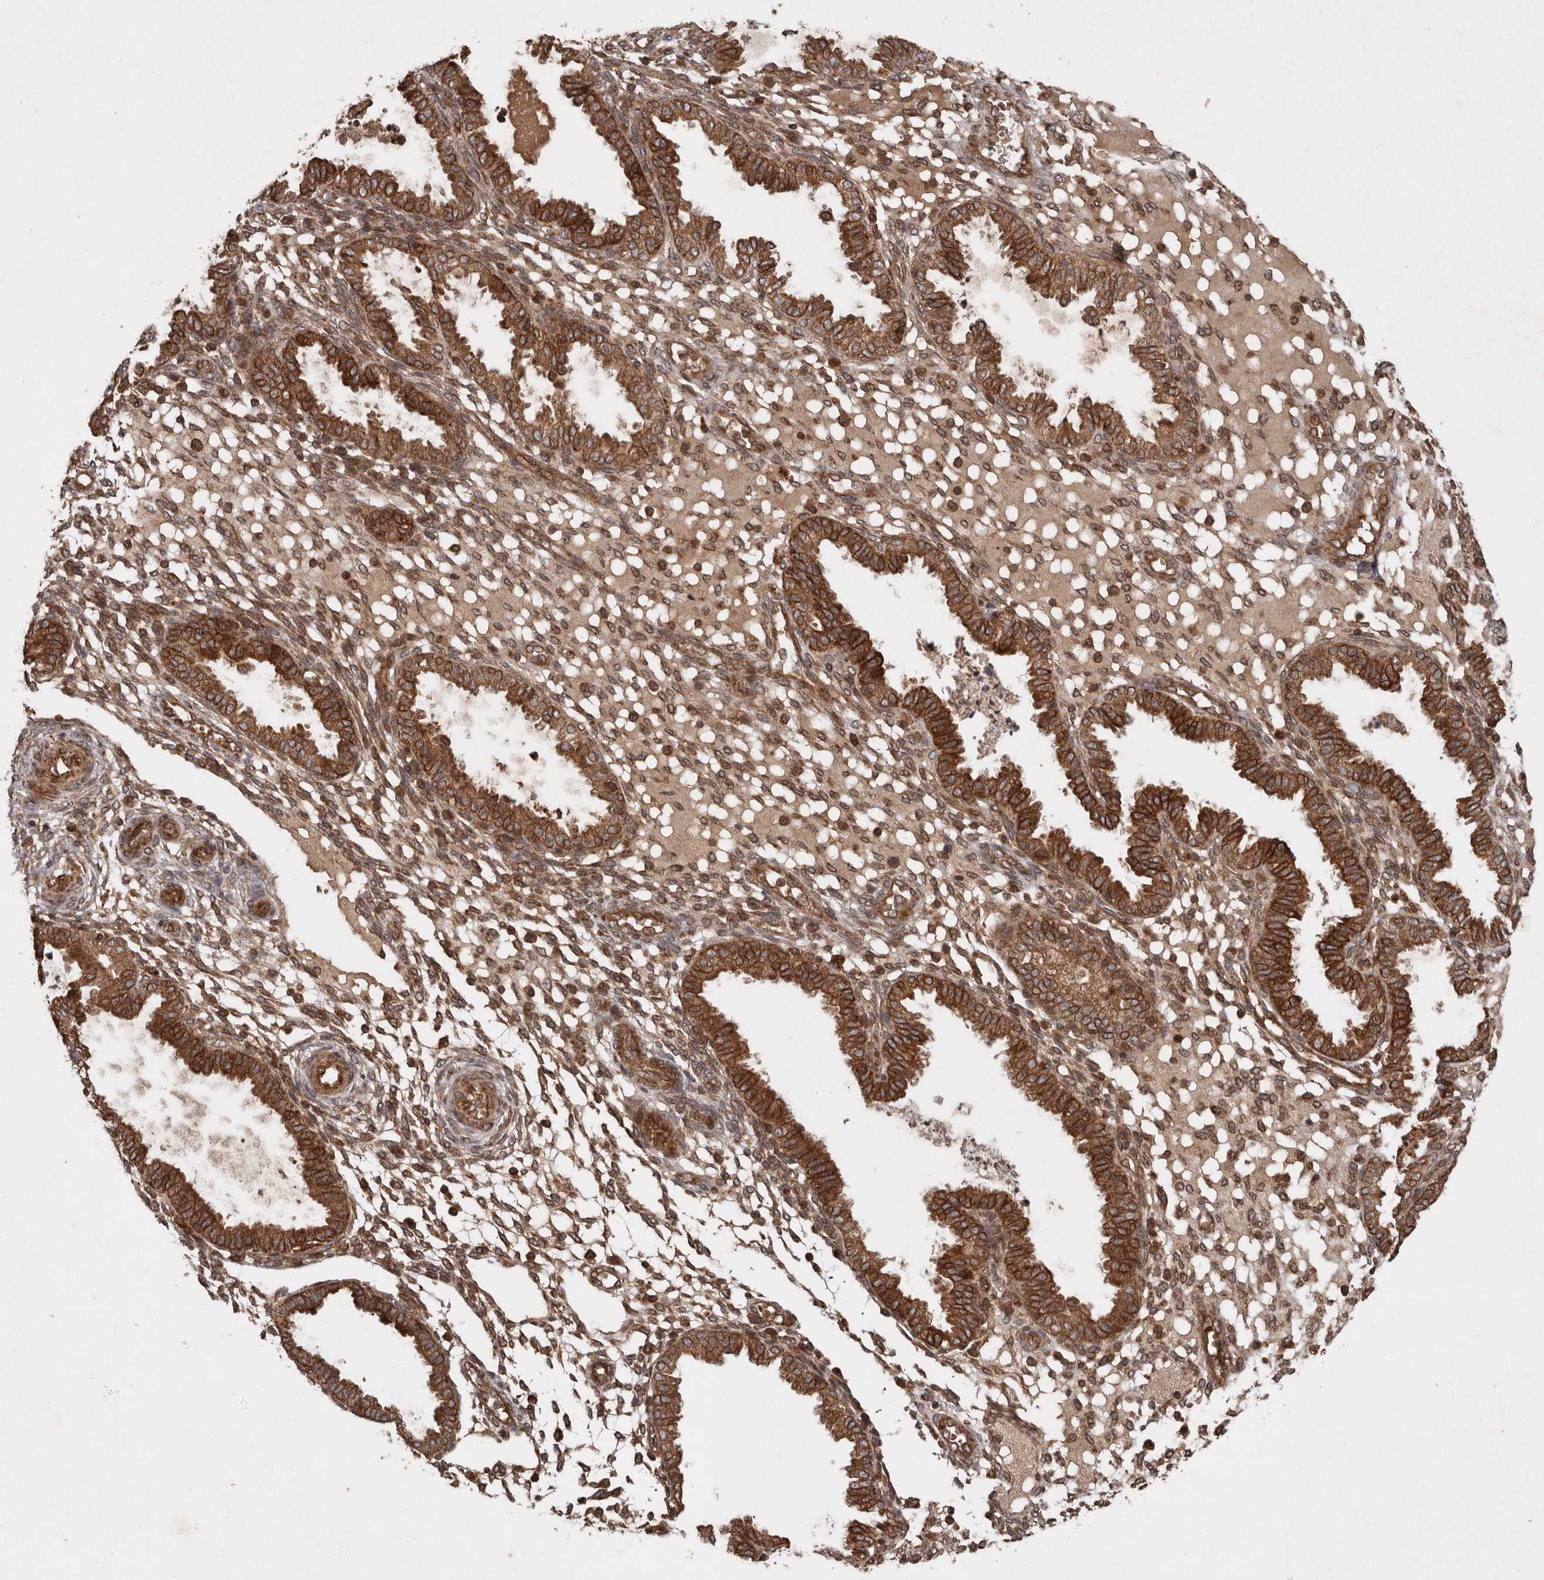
{"staining": {"intensity": "moderate", "quantity": ">75%", "location": "cytoplasmic/membranous,nuclear"}, "tissue": "endometrium", "cell_type": "Cells in endometrial stroma", "image_type": "normal", "snomed": [{"axis": "morphology", "description": "Normal tissue, NOS"}, {"axis": "topography", "description": "Endometrium"}], "caption": "Immunohistochemistry of benign human endometrium displays medium levels of moderate cytoplasmic/membranous,nuclear positivity in approximately >75% of cells in endometrial stroma. The protein is shown in brown color, while the nuclei are stained blue.", "gene": "STK36", "patient": {"sex": "female", "age": 33}}